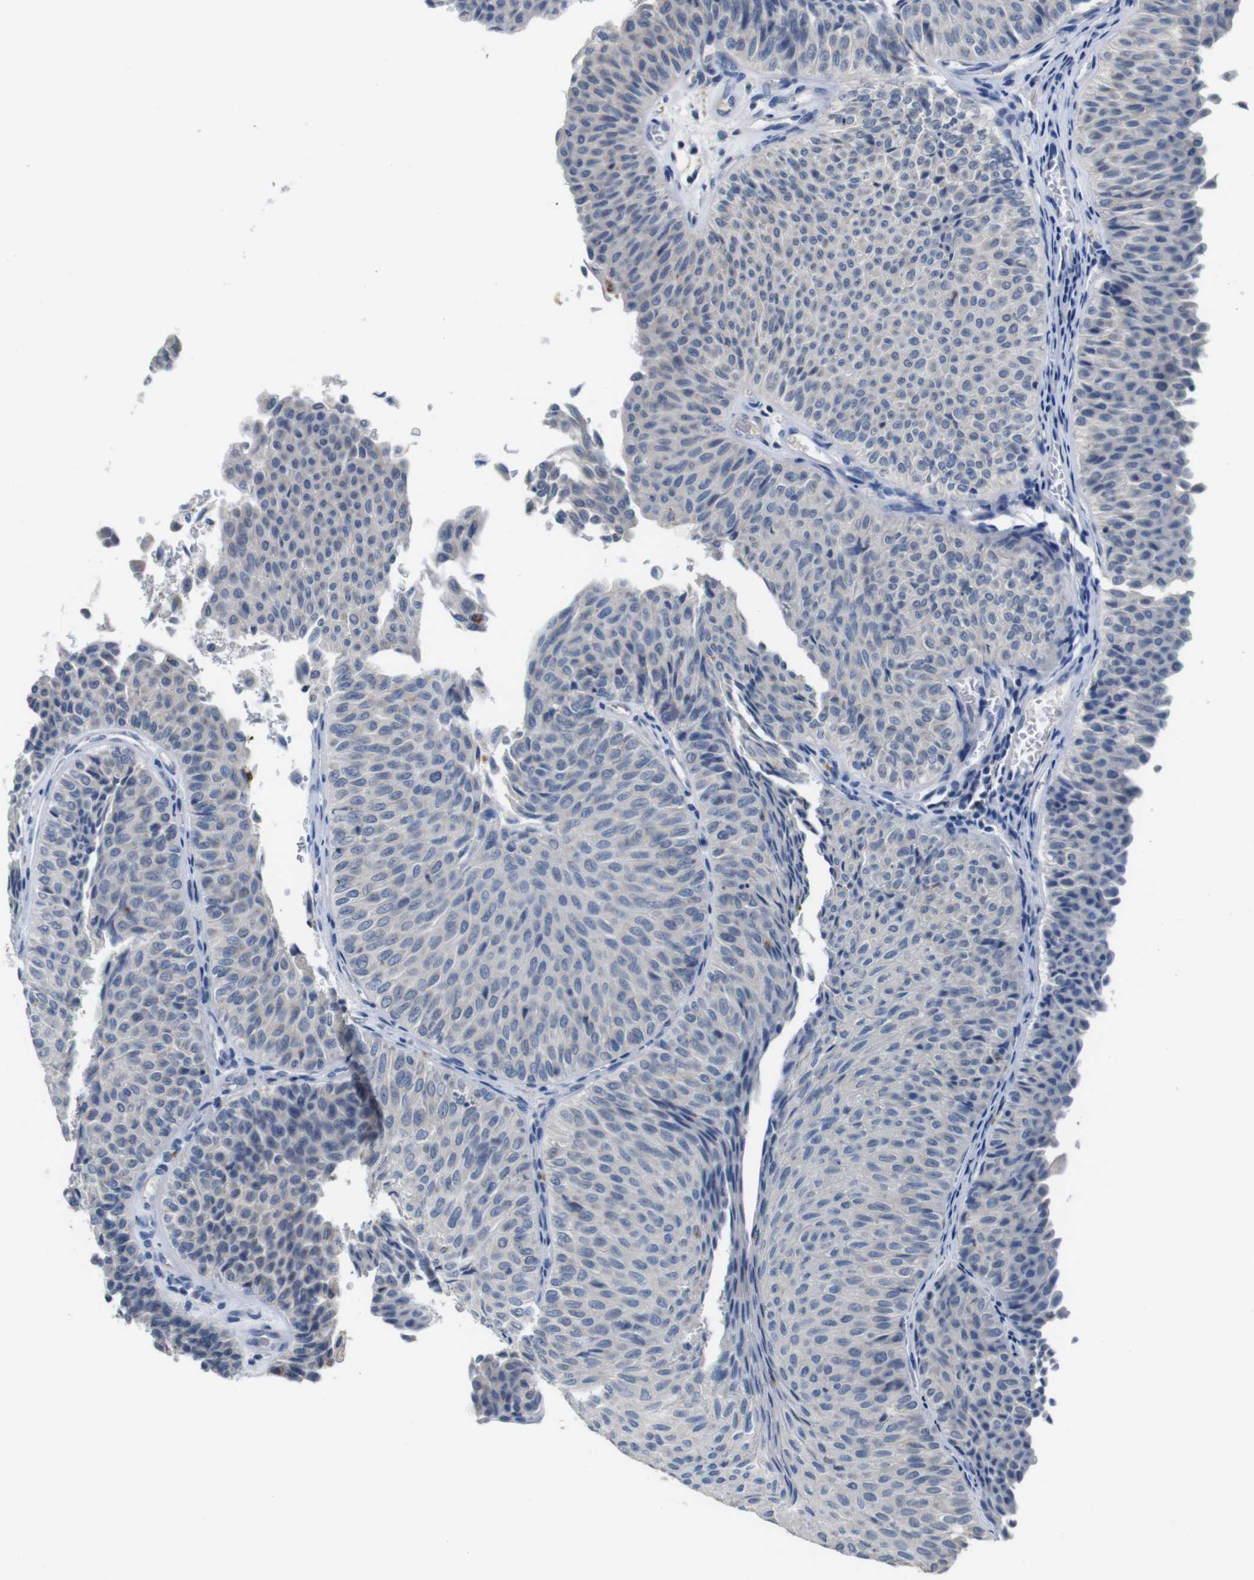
{"staining": {"intensity": "negative", "quantity": "none", "location": "none"}, "tissue": "urothelial cancer", "cell_type": "Tumor cells", "image_type": "cancer", "snomed": [{"axis": "morphology", "description": "Urothelial carcinoma, Low grade"}, {"axis": "topography", "description": "Urinary bladder"}], "caption": "Immunohistochemistry image of neoplastic tissue: urothelial carcinoma (low-grade) stained with DAB (3,3'-diaminobenzidine) exhibits no significant protein expression in tumor cells. The staining is performed using DAB (3,3'-diaminobenzidine) brown chromogen with nuclei counter-stained in using hematoxylin.", "gene": "SLC2A8", "patient": {"sex": "male", "age": 78}}